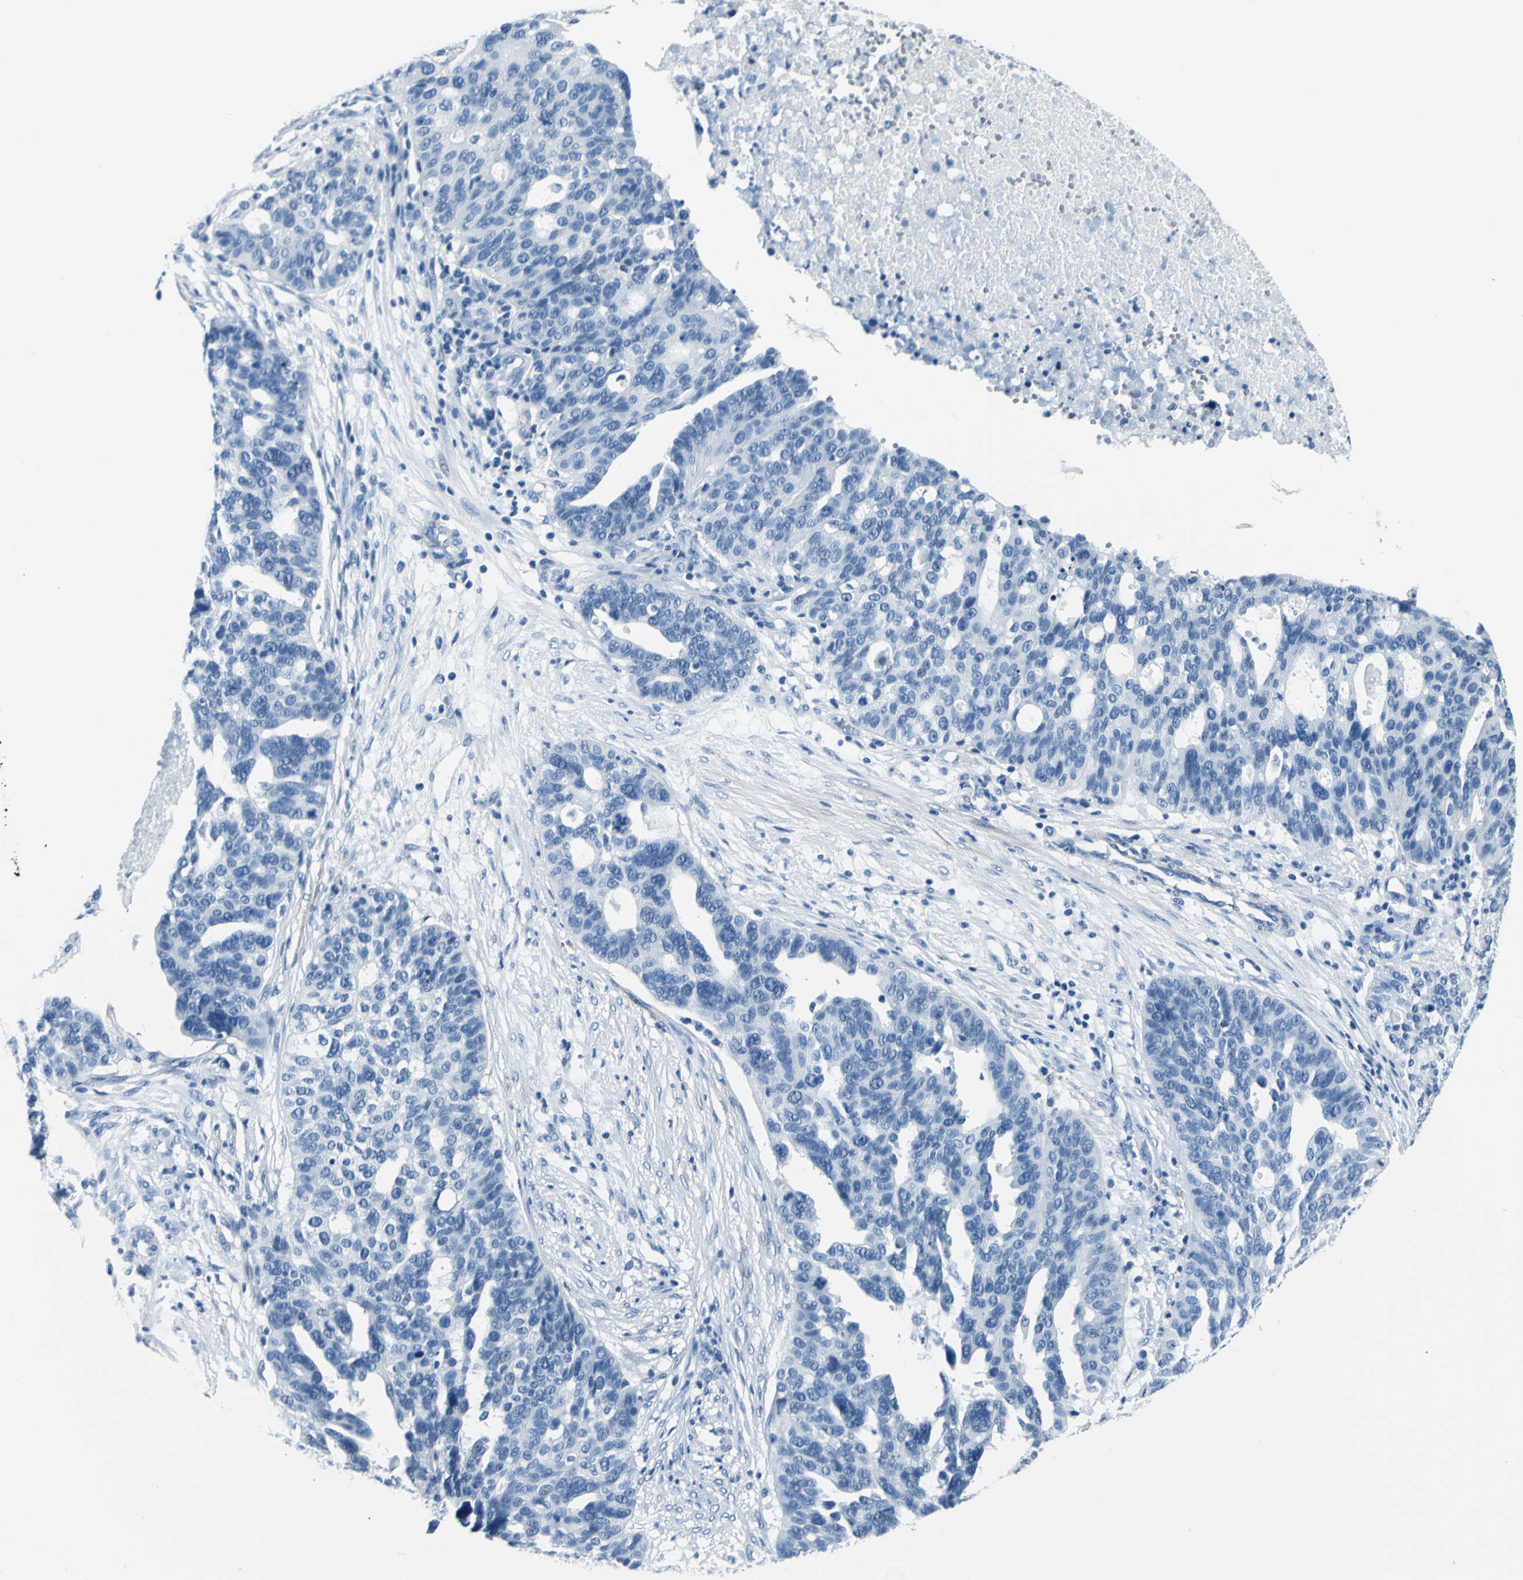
{"staining": {"intensity": "negative", "quantity": "none", "location": "none"}, "tissue": "ovarian cancer", "cell_type": "Tumor cells", "image_type": "cancer", "snomed": [{"axis": "morphology", "description": "Cystadenocarcinoma, serous, NOS"}, {"axis": "topography", "description": "Ovary"}], "caption": "Protein analysis of serous cystadenocarcinoma (ovarian) reveals no significant expression in tumor cells.", "gene": "CDH15", "patient": {"sex": "female", "age": 59}}